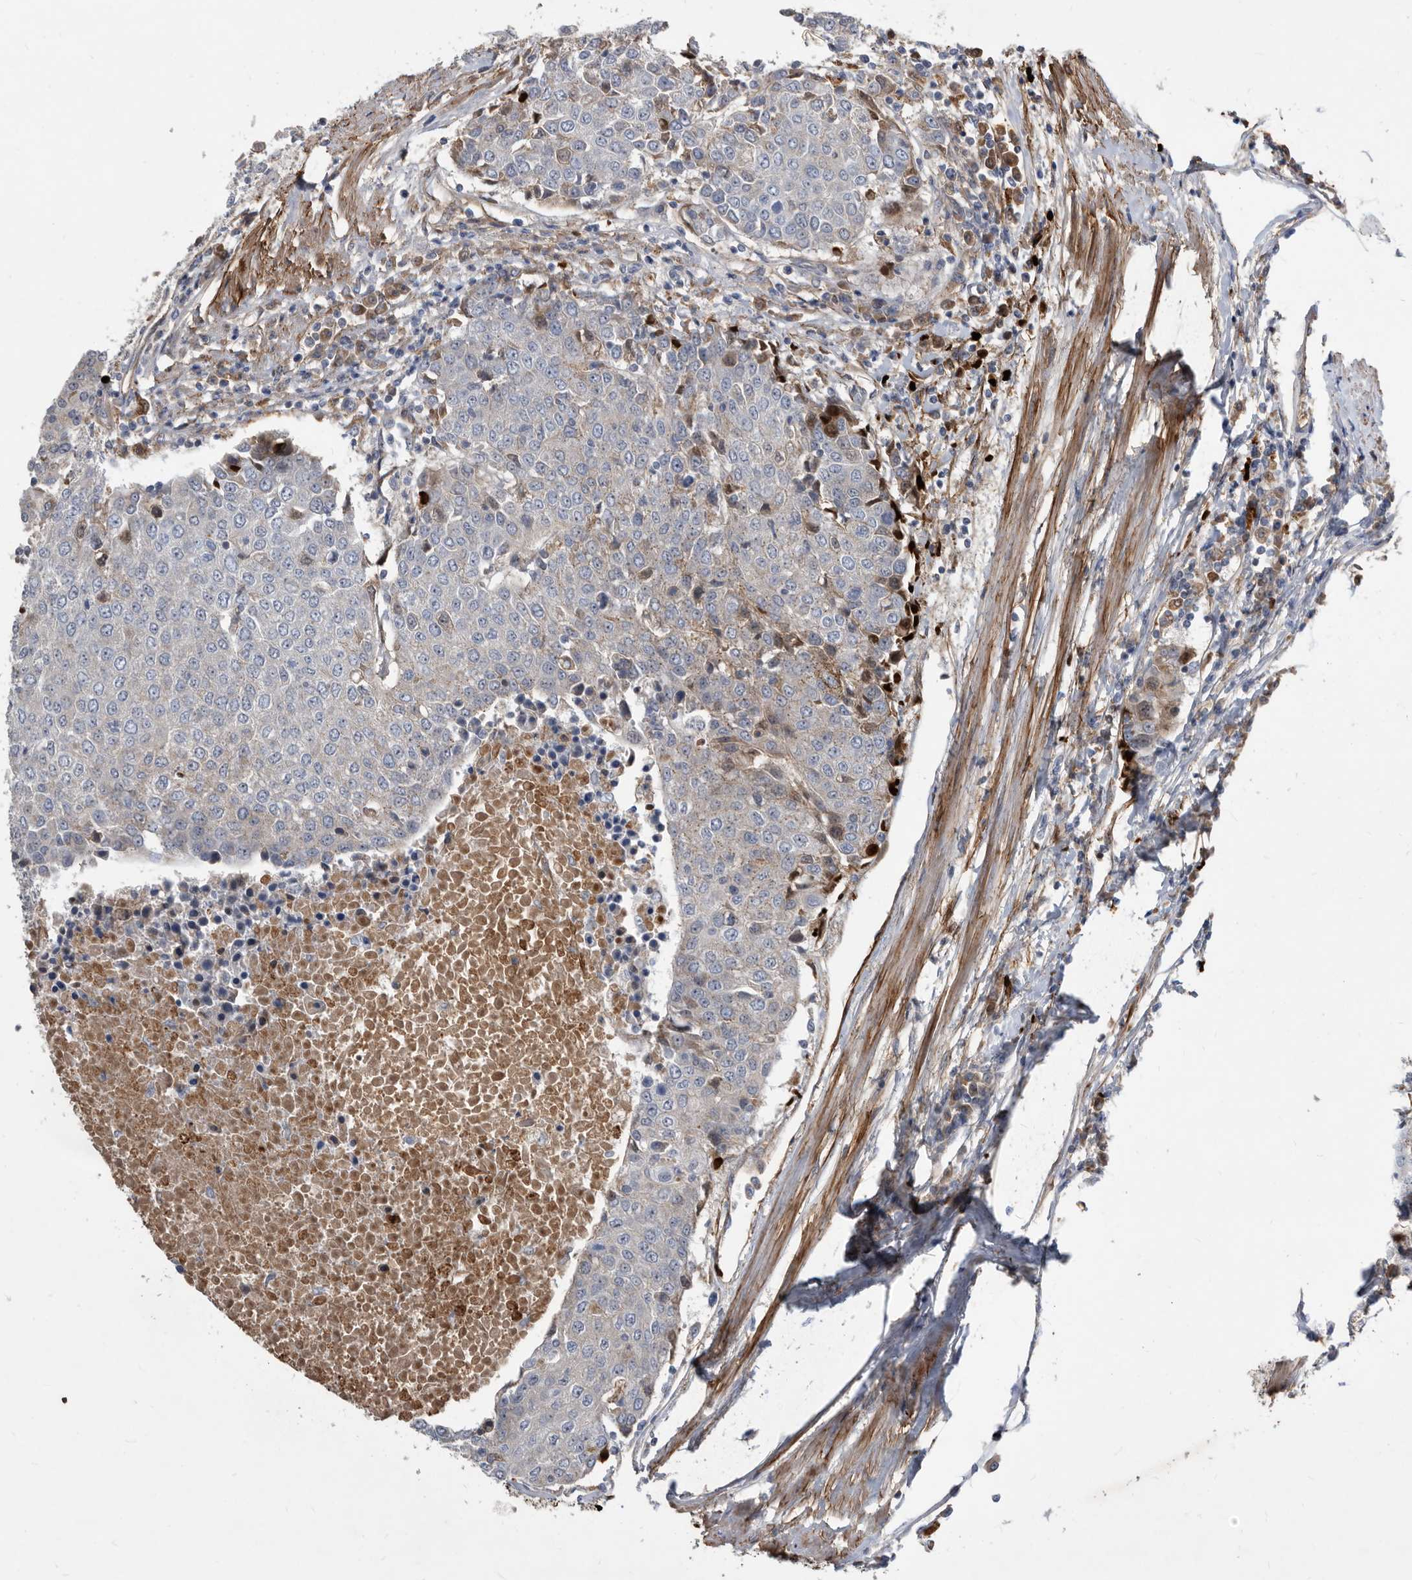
{"staining": {"intensity": "weak", "quantity": "25%-75%", "location": "cytoplasmic/membranous"}, "tissue": "urothelial cancer", "cell_type": "Tumor cells", "image_type": "cancer", "snomed": [{"axis": "morphology", "description": "Urothelial carcinoma, High grade"}, {"axis": "topography", "description": "Urinary bladder"}], "caption": "Immunohistochemistry (DAB) staining of human urothelial carcinoma (high-grade) demonstrates weak cytoplasmic/membranous protein expression in about 25%-75% of tumor cells. (IHC, brightfield microscopy, high magnification).", "gene": "PI15", "patient": {"sex": "female", "age": 85}}